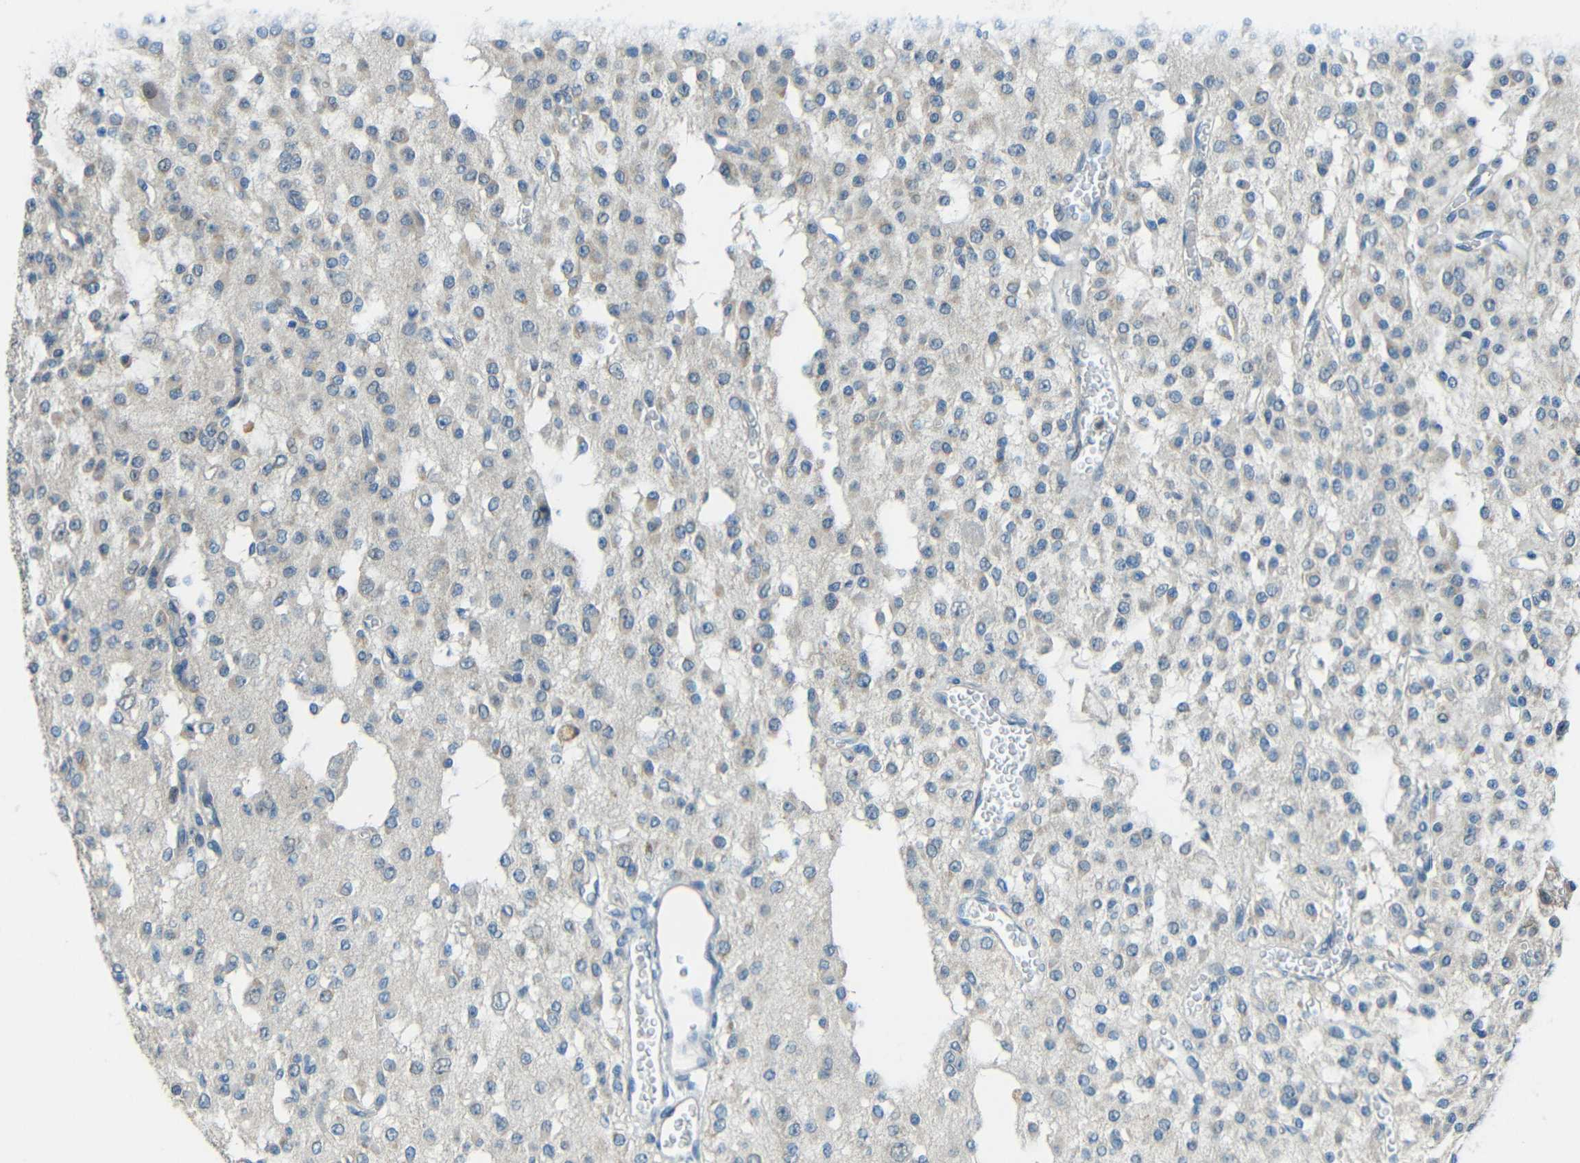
{"staining": {"intensity": "negative", "quantity": "none", "location": "none"}, "tissue": "glioma", "cell_type": "Tumor cells", "image_type": "cancer", "snomed": [{"axis": "morphology", "description": "Glioma, malignant, Low grade"}, {"axis": "topography", "description": "Brain"}], "caption": "Glioma stained for a protein using IHC demonstrates no positivity tumor cells.", "gene": "ANKRD22", "patient": {"sex": "male", "age": 38}}